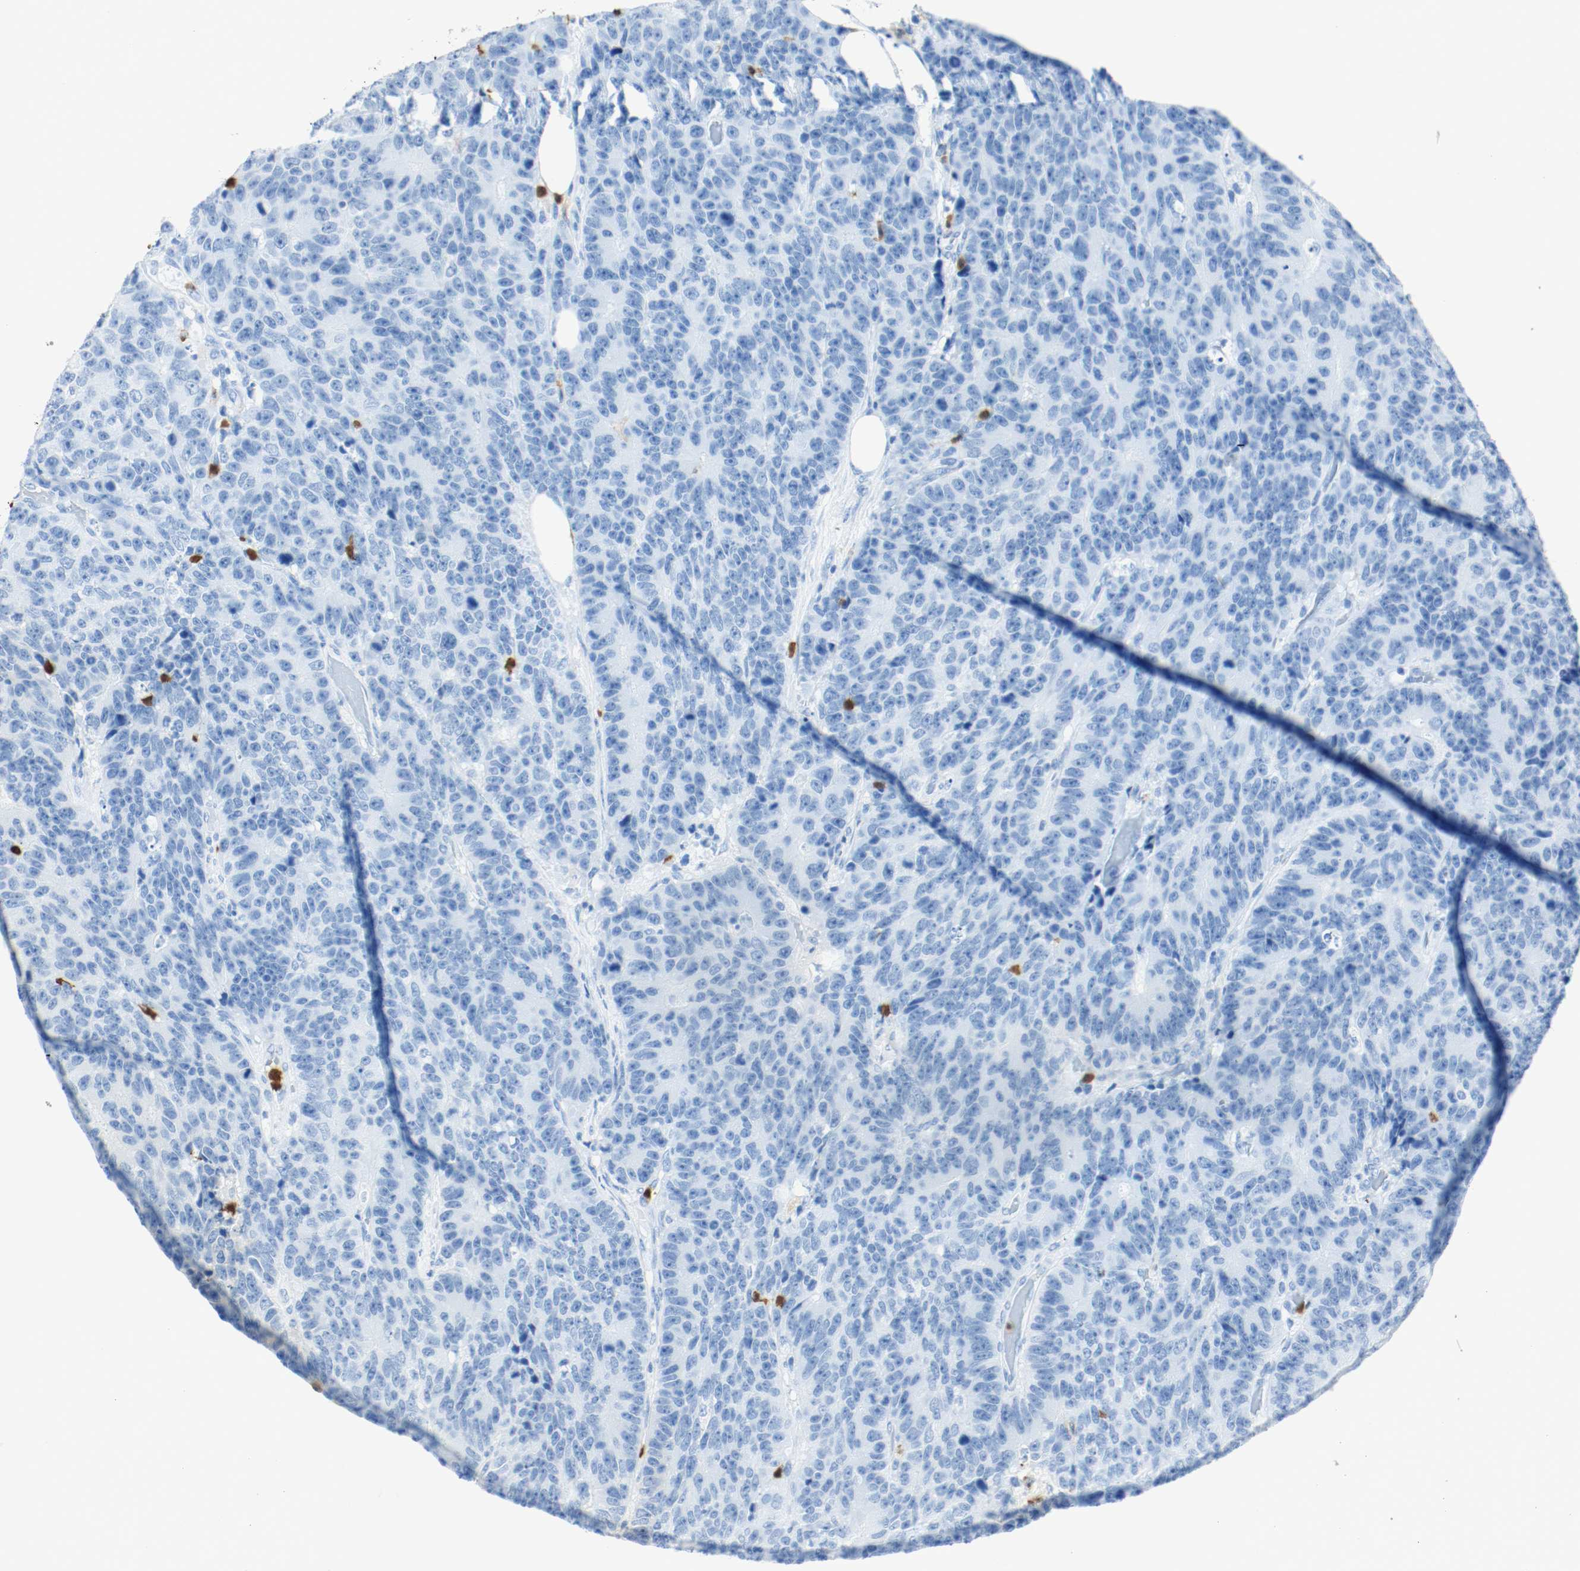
{"staining": {"intensity": "negative", "quantity": "none", "location": "none"}, "tissue": "colorectal cancer", "cell_type": "Tumor cells", "image_type": "cancer", "snomed": [{"axis": "morphology", "description": "Adenocarcinoma, NOS"}, {"axis": "topography", "description": "Colon"}], "caption": "High magnification brightfield microscopy of colorectal adenocarcinoma stained with DAB (3,3'-diaminobenzidine) (brown) and counterstained with hematoxylin (blue): tumor cells show no significant positivity.", "gene": "S100A9", "patient": {"sex": "female", "age": 86}}